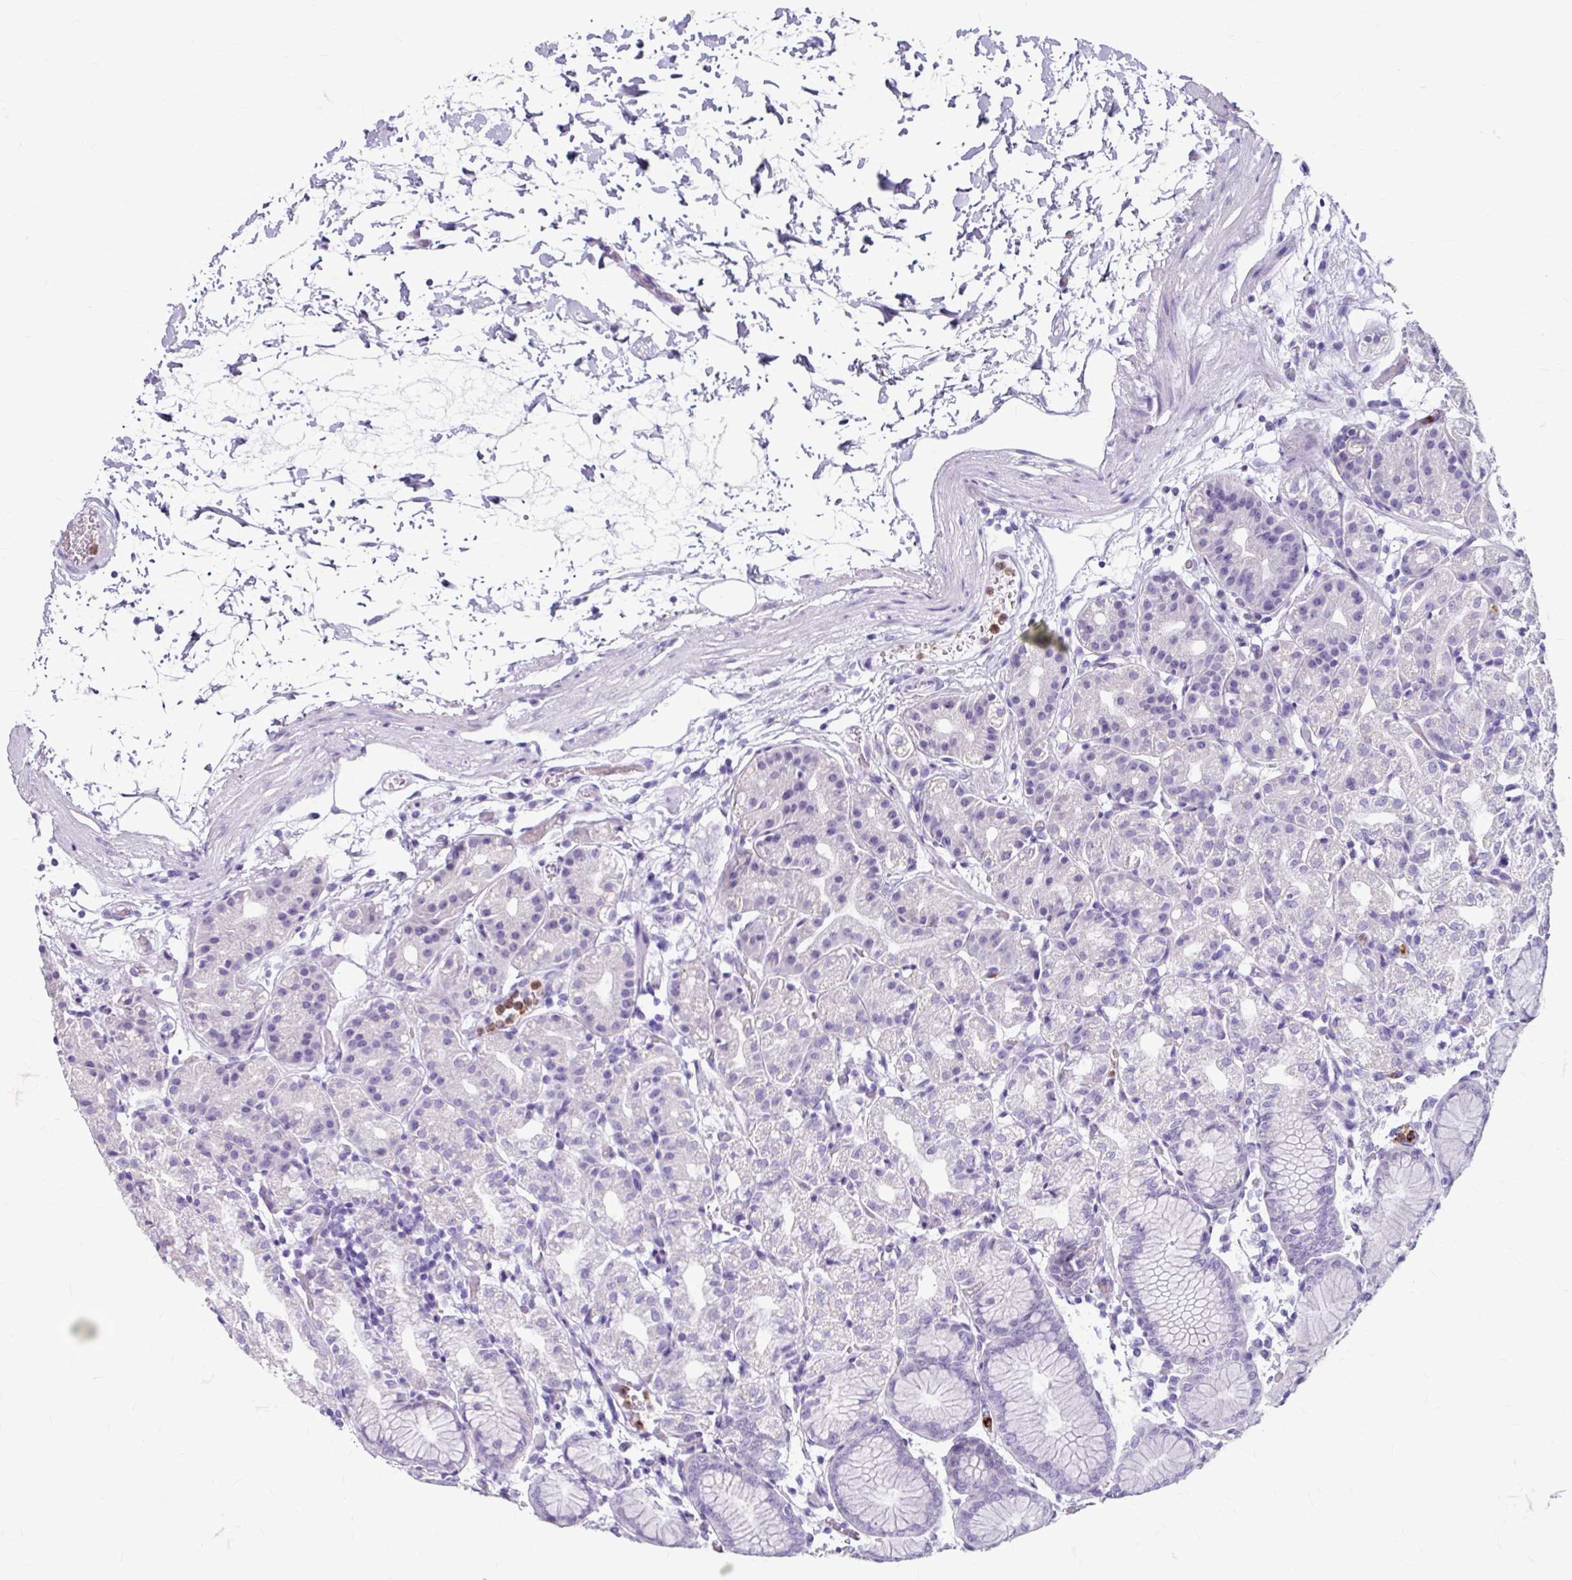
{"staining": {"intensity": "negative", "quantity": "none", "location": "none"}, "tissue": "stomach", "cell_type": "Glandular cells", "image_type": "normal", "snomed": [{"axis": "morphology", "description": "Normal tissue, NOS"}, {"axis": "topography", "description": "Stomach"}], "caption": "A histopathology image of stomach stained for a protein exhibits no brown staining in glandular cells.", "gene": "ANKRD1", "patient": {"sex": "female", "age": 57}}